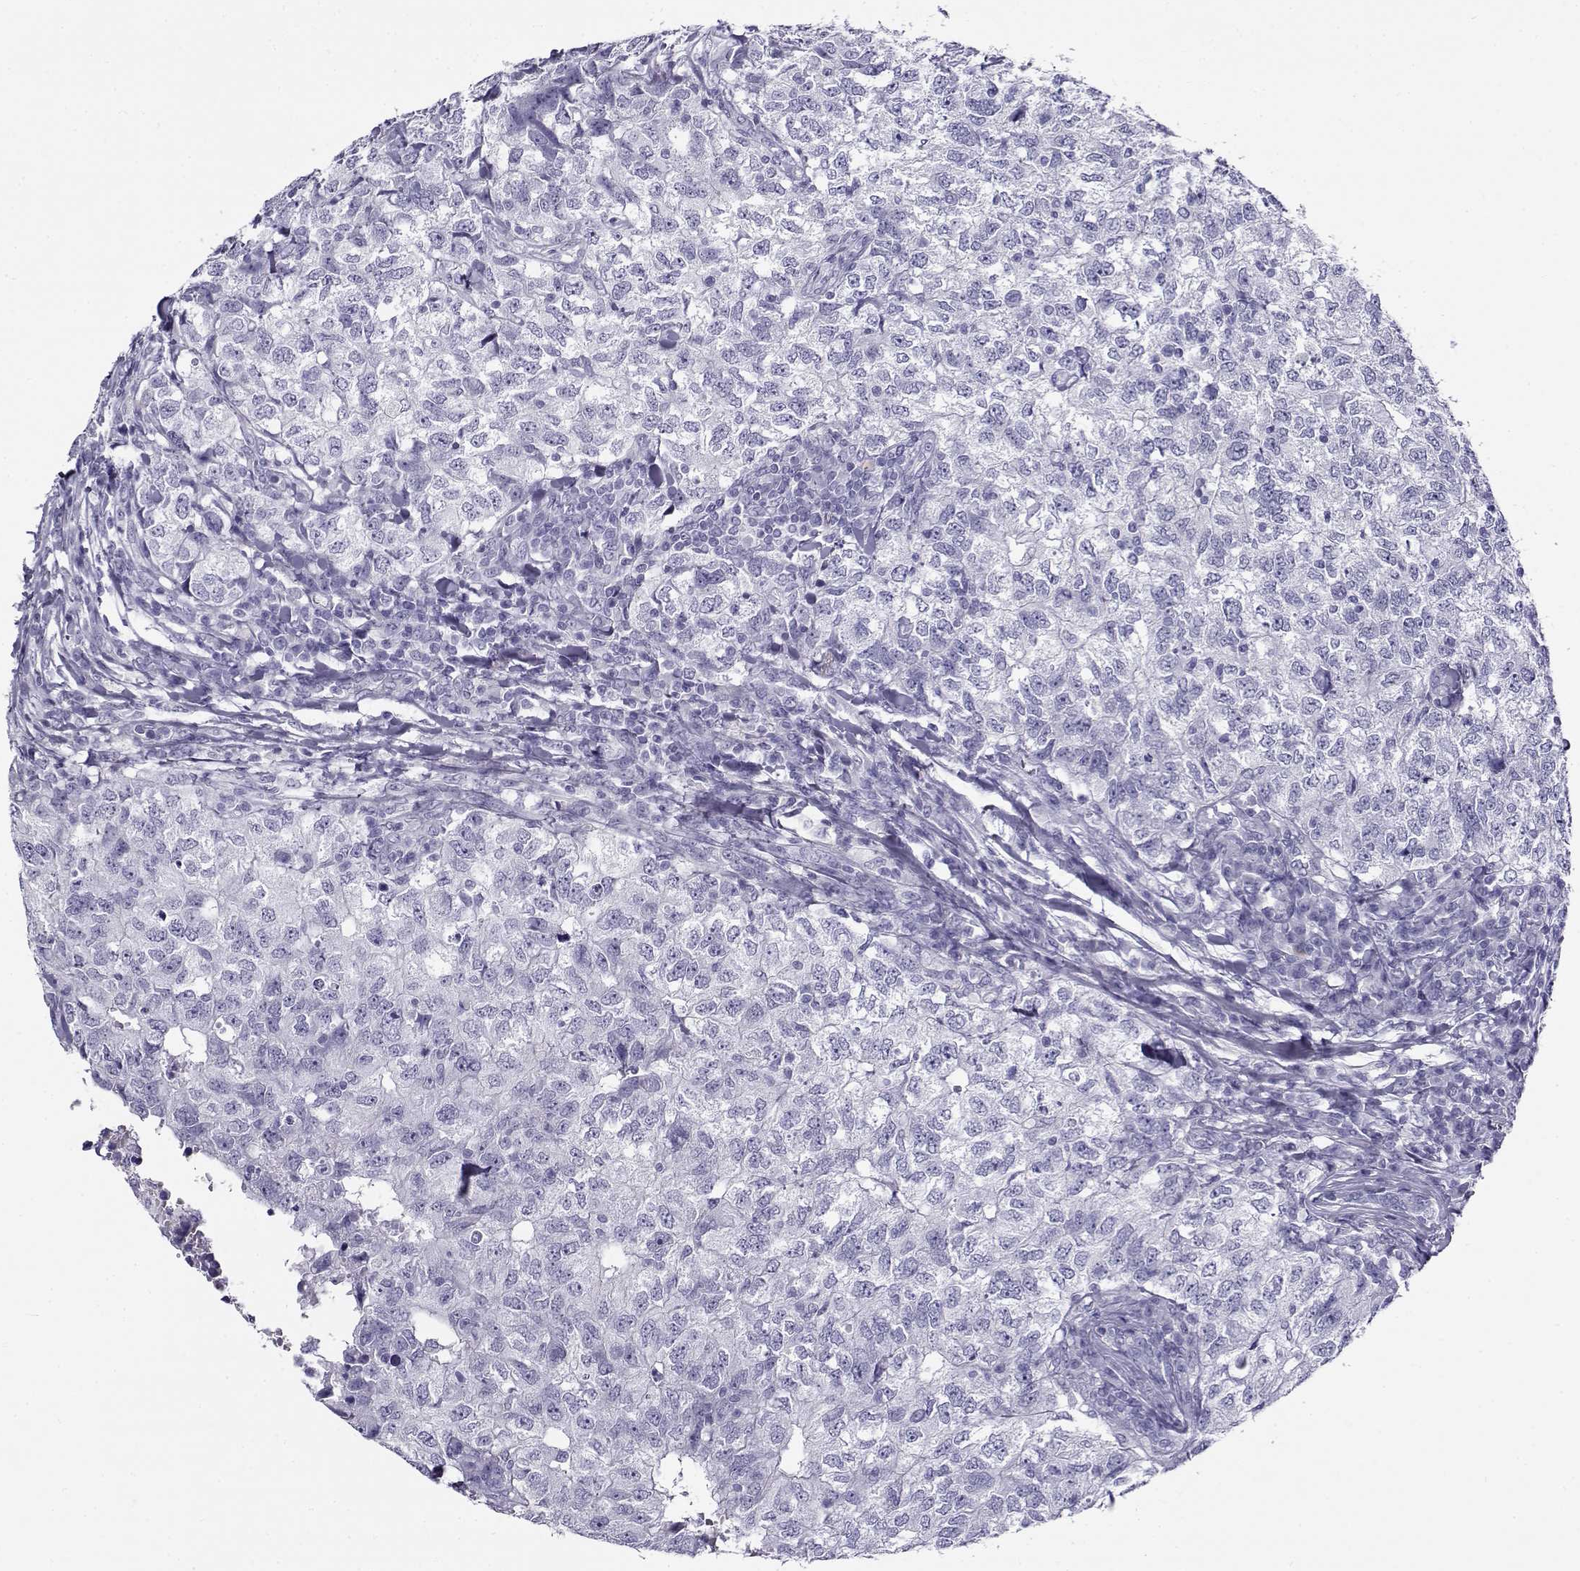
{"staining": {"intensity": "negative", "quantity": "none", "location": "none"}, "tissue": "breast cancer", "cell_type": "Tumor cells", "image_type": "cancer", "snomed": [{"axis": "morphology", "description": "Duct carcinoma"}, {"axis": "topography", "description": "Breast"}], "caption": "Immunohistochemistry image of neoplastic tissue: human breast cancer (intraductal carcinoma) stained with DAB displays no significant protein expression in tumor cells.", "gene": "RHOXF2", "patient": {"sex": "female", "age": 30}}